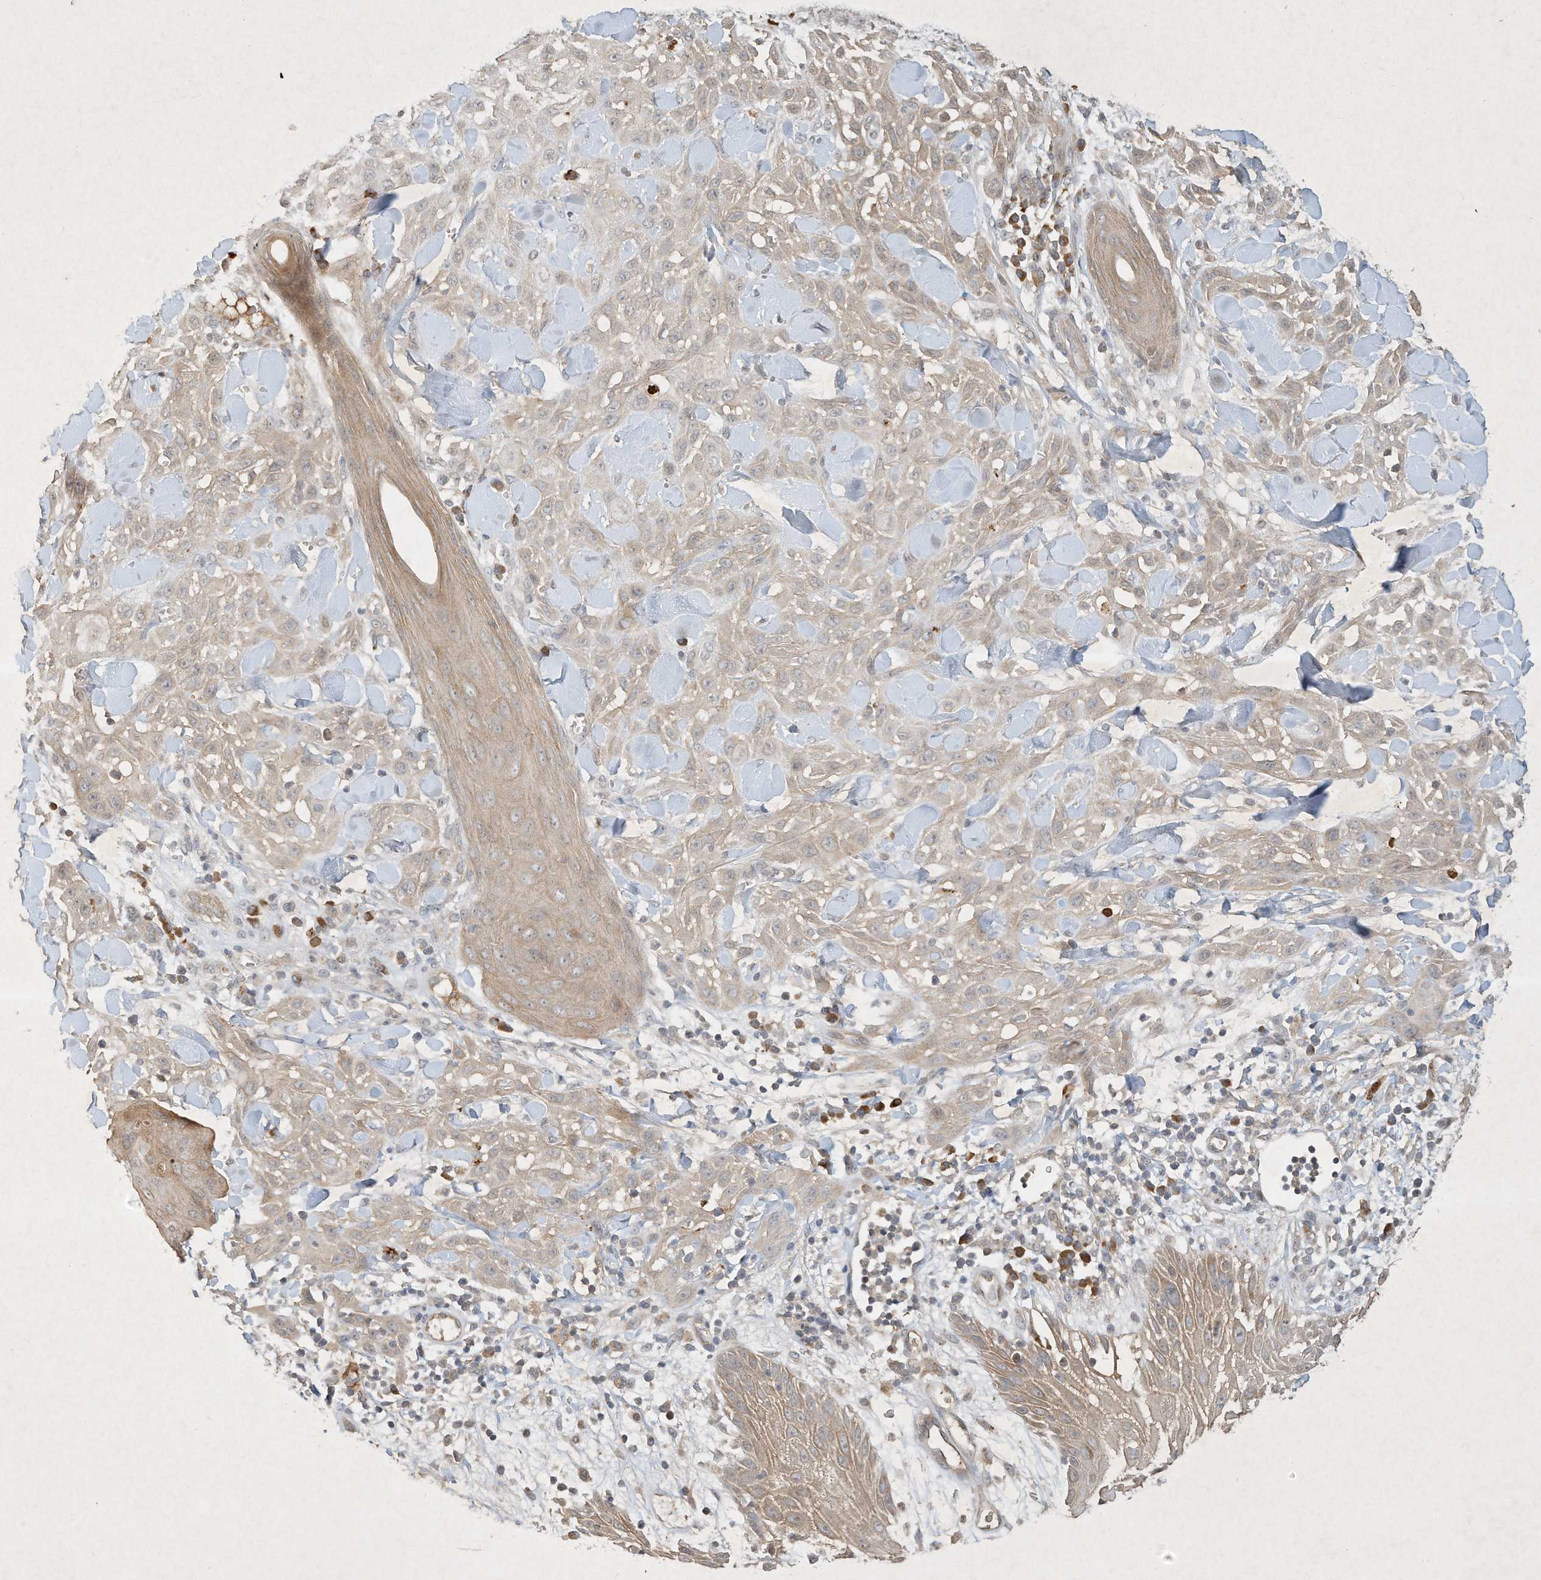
{"staining": {"intensity": "weak", "quantity": "<25%", "location": "cytoplasmic/membranous"}, "tissue": "skin cancer", "cell_type": "Tumor cells", "image_type": "cancer", "snomed": [{"axis": "morphology", "description": "Squamous cell carcinoma, NOS"}, {"axis": "topography", "description": "Skin"}], "caption": "Tumor cells are negative for brown protein staining in skin cancer.", "gene": "BTRC", "patient": {"sex": "male", "age": 24}}